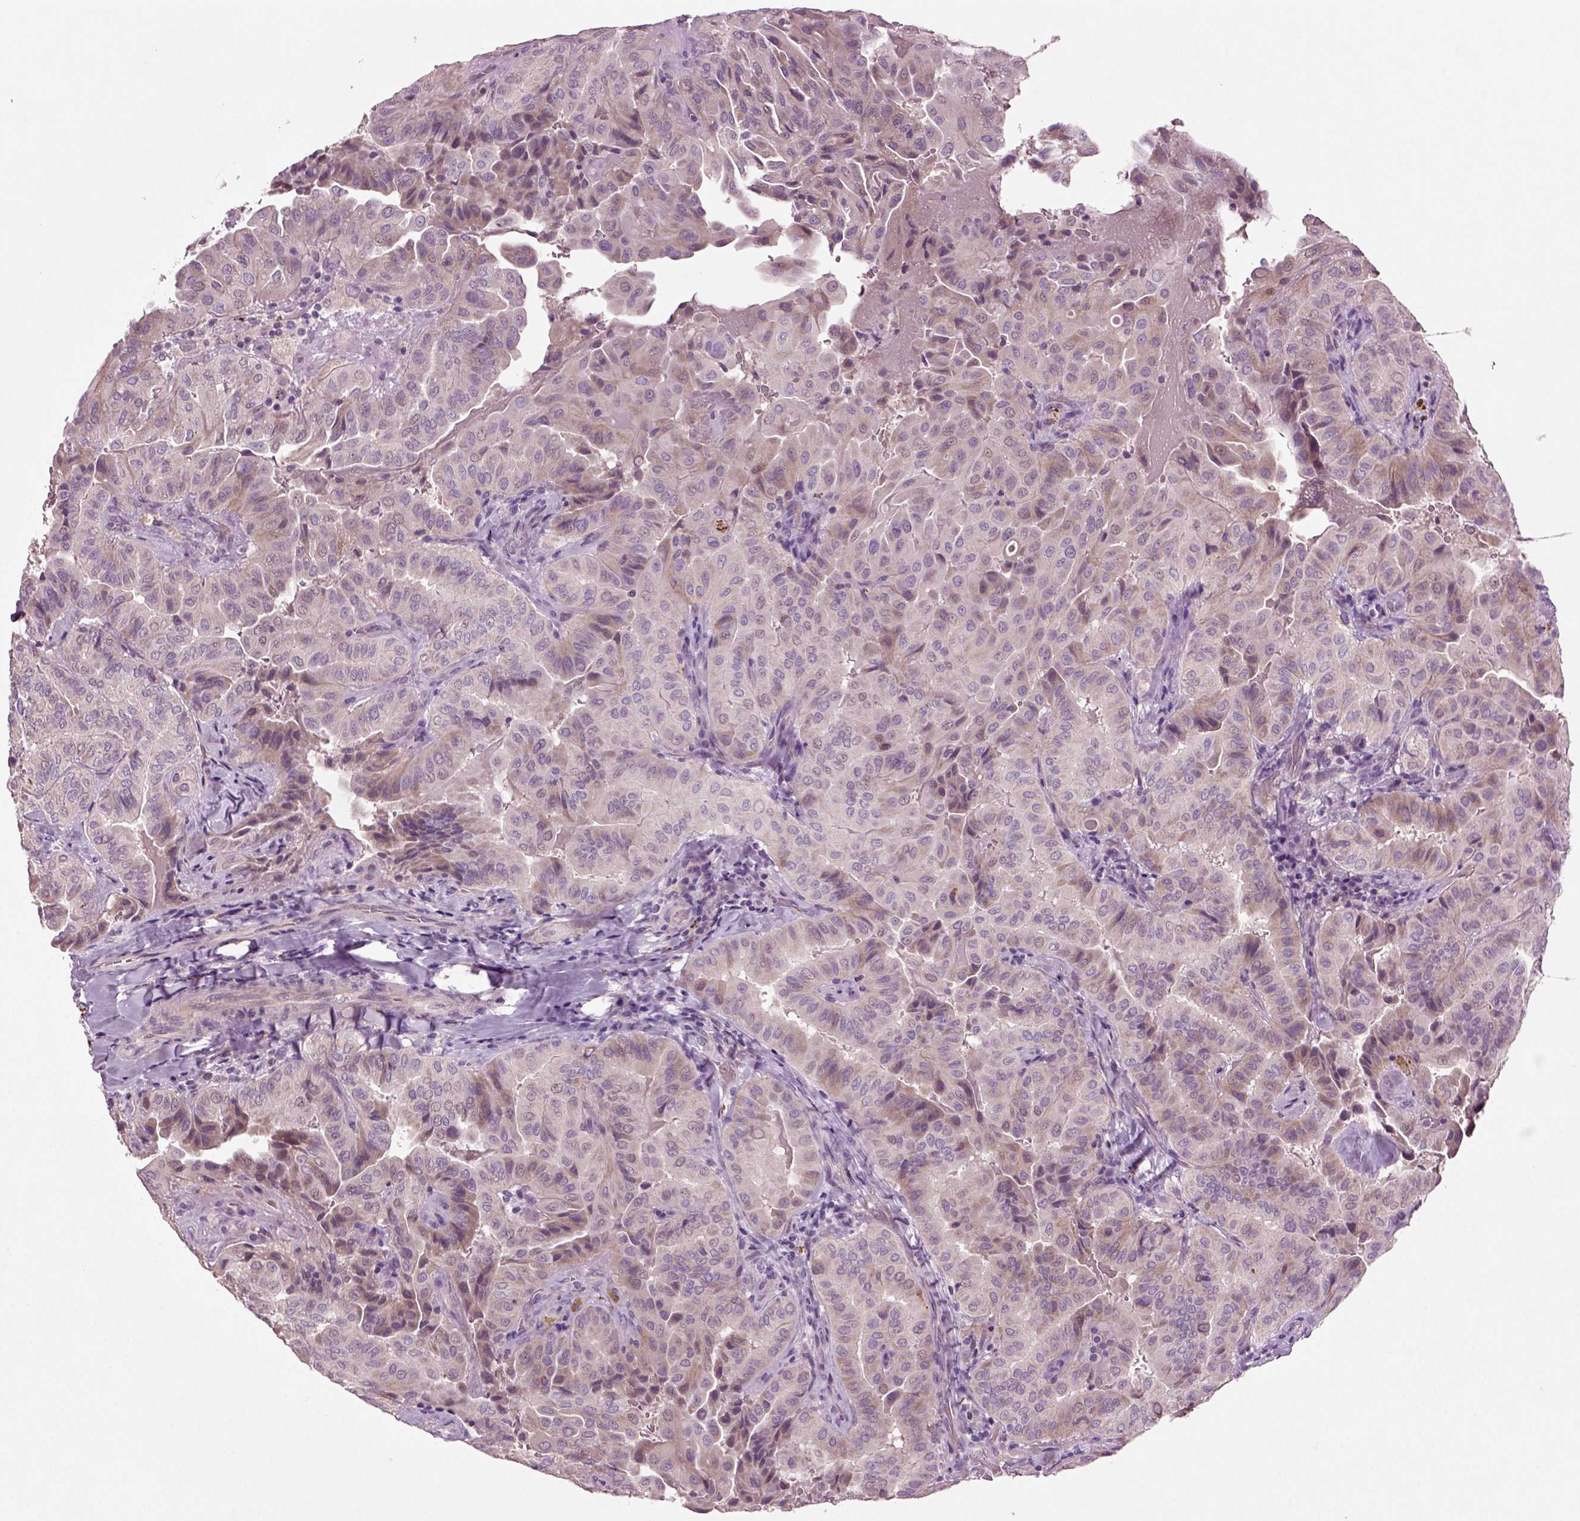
{"staining": {"intensity": "moderate", "quantity": "<25%", "location": "cytoplasmic/membranous"}, "tissue": "thyroid cancer", "cell_type": "Tumor cells", "image_type": "cancer", "snomed": [{"axis": "morphology", "description": "Papillary adenocarcinoma, NOS"}, {"axis": "topography", "description": "Thyroid gland"}], "caption": "High-magnification brightfield microscopy of thyroid cancer (papillary adenocarcinoma) stained with DAB (brown) and counterstained with hematoxylin (blue). tumor cells exhibit moderate cytoplasmic/membranous staining is identified in about<25% of cells. (brown staining indicates protein expression, while blue staining denotes nuclei).", "gene": "SLC17A6", "patient": {"sex": "female", "age": 68}}